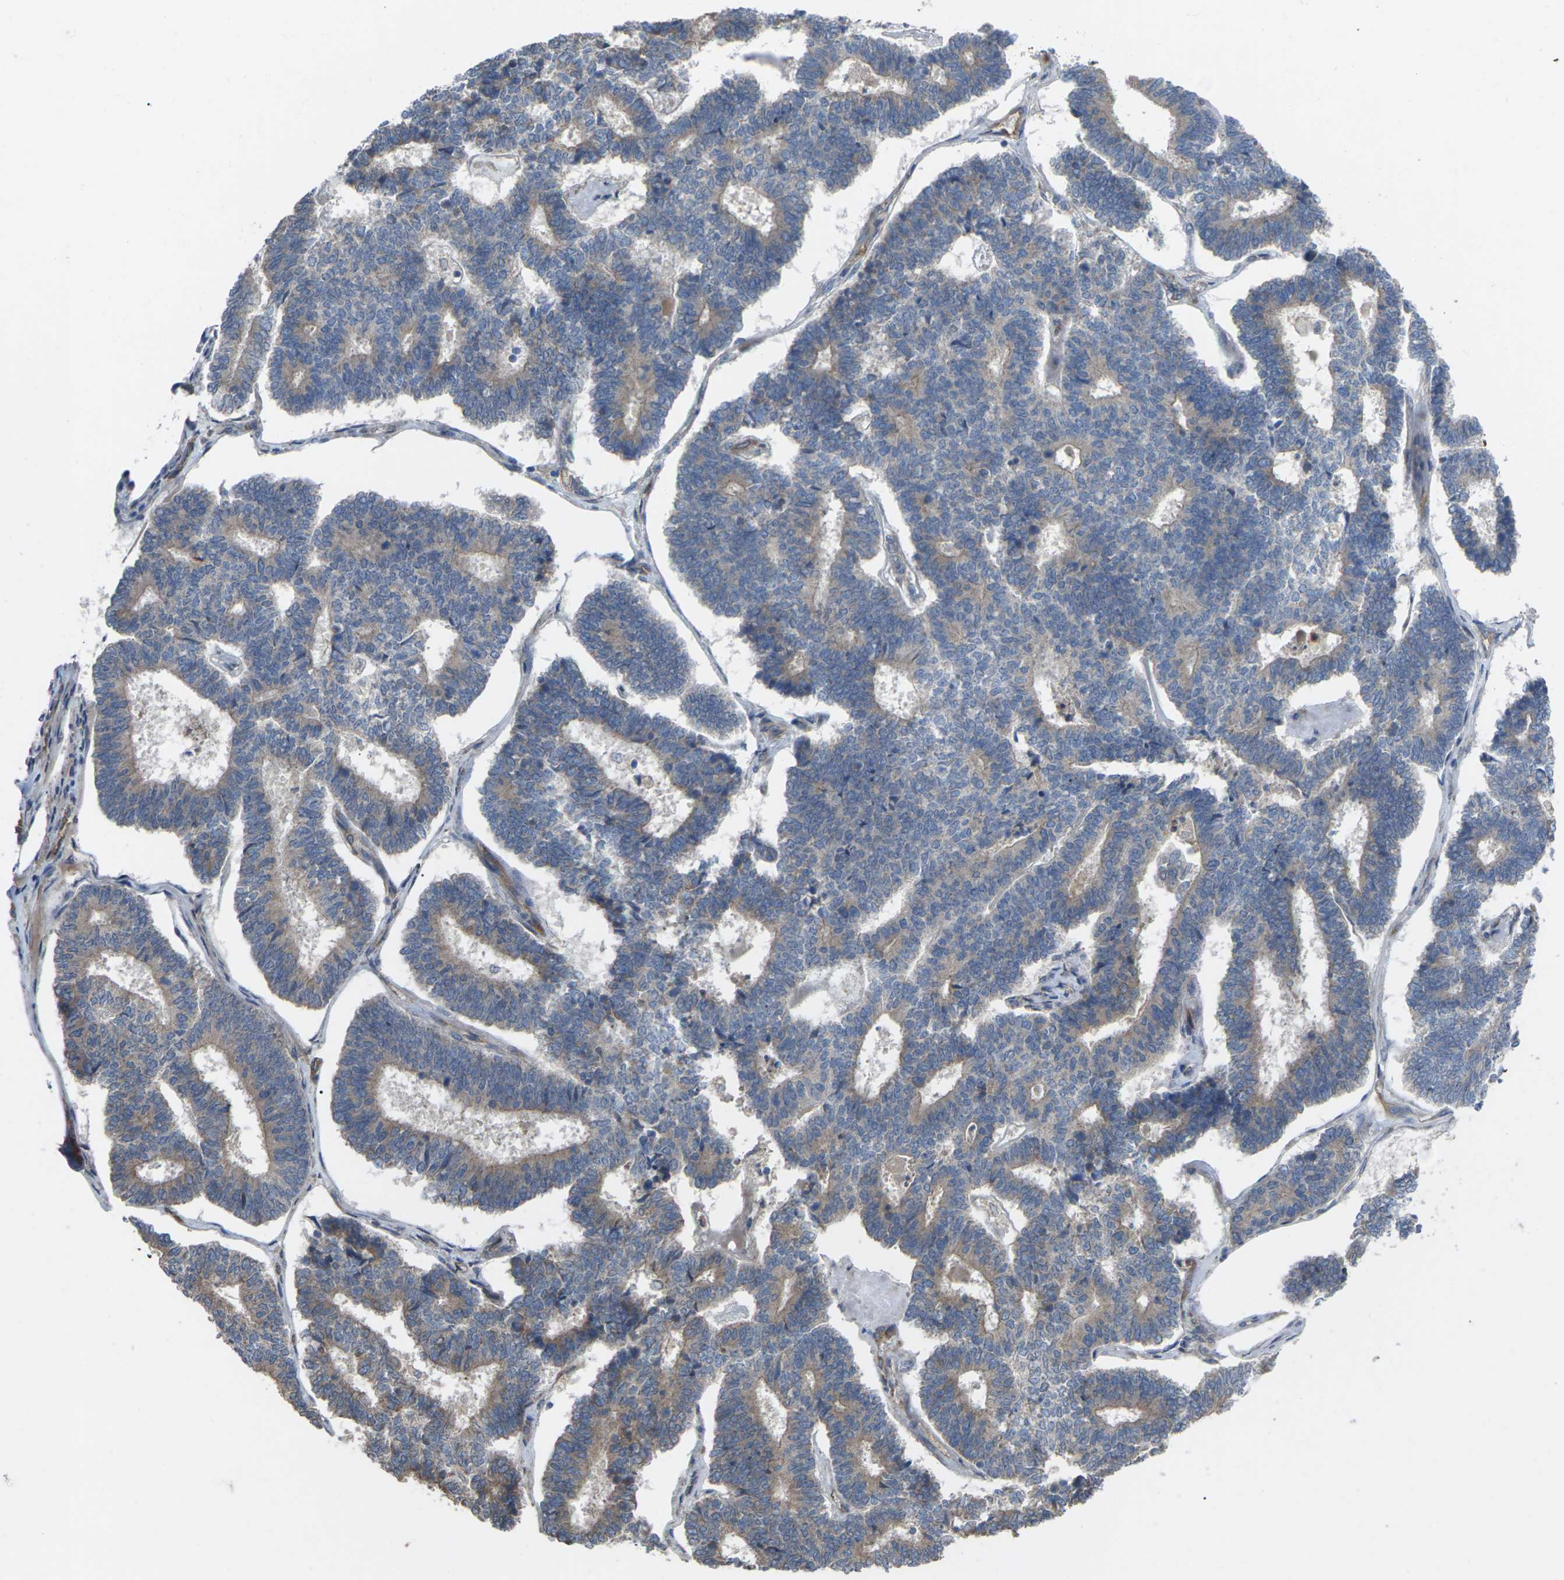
{"staining": {"intensity": "weak", "quantity": ">75%", "location": "cytoplasmic/membranous"}, "tissue": "endometrial cancer", "cell_type": "Tumor cells", "image_type": "cancer", "snomed": [{"axis": "morphology", "description": "Adenocarcinoma, NOS"}, {"axis": "topography", "description": "Endometrium"}], "caption": "About >75% of tumor cells in adenocarcinoma (endometrial) exhibit weak cytoplasmic/membranous protein expression as visualized by brown immunohistochemical staining.", "gene": "TIAM1", "patient": {"sex": "female", "age": 70}}